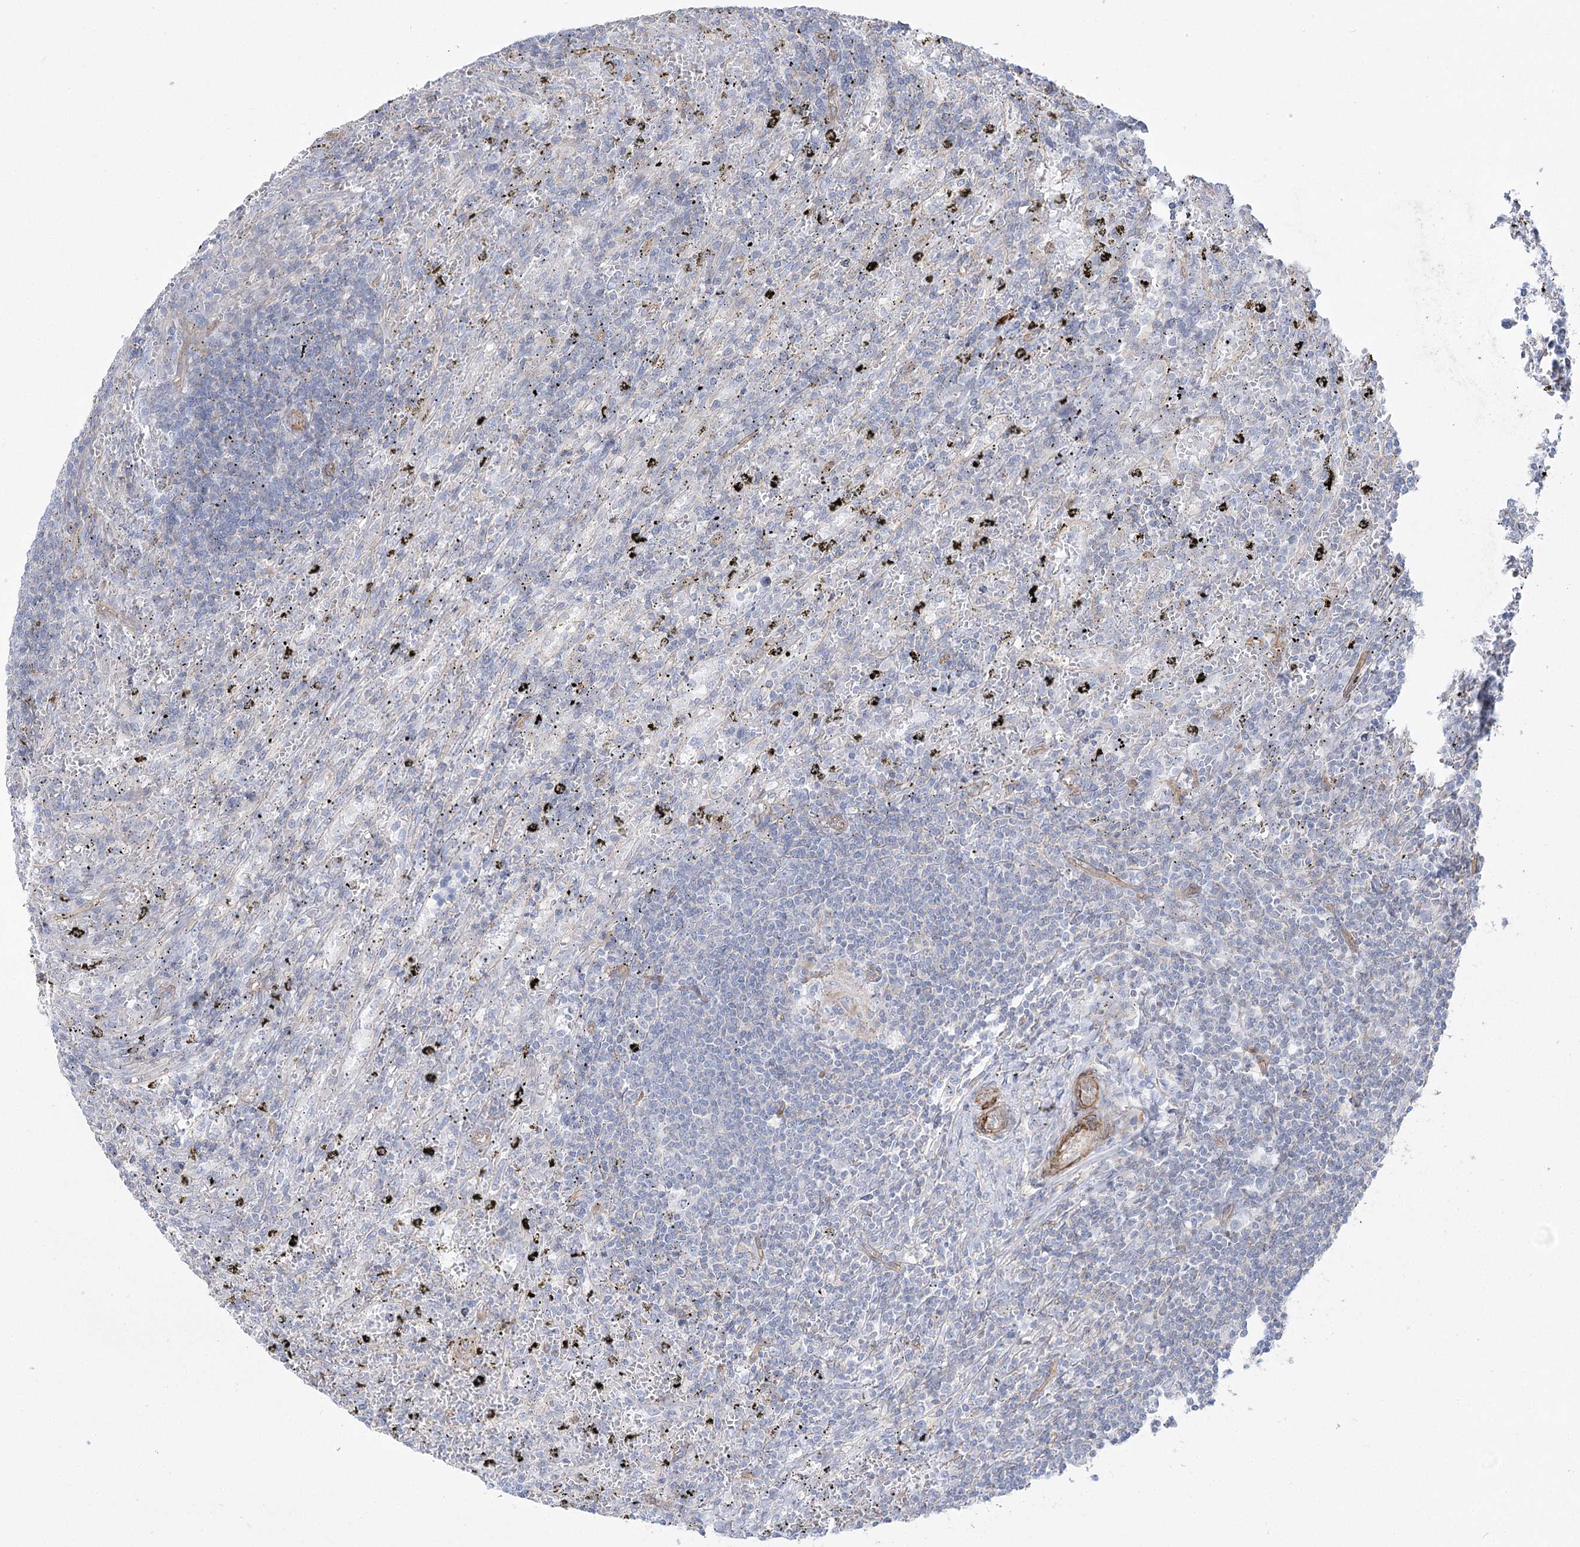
{"staining": {"intensity": "negative", "quantity": "none", "location": "none"}, "tissue": "lymphoma", "cell_type": "Tumor cells", "image_type": "cancer", "snomed": [{"axis": "morphology", "description": "Malignant lymphoma, non-Hodgkin's type, Low grade"}, {"axis": "topography", "description": "Spleen"}], "caption": "Human lymphoma stained for a protein using IHC displays no expression in tumor cells.", "gene": "PLEKHA5", "patient": {"sex": "male", "age": 76}}